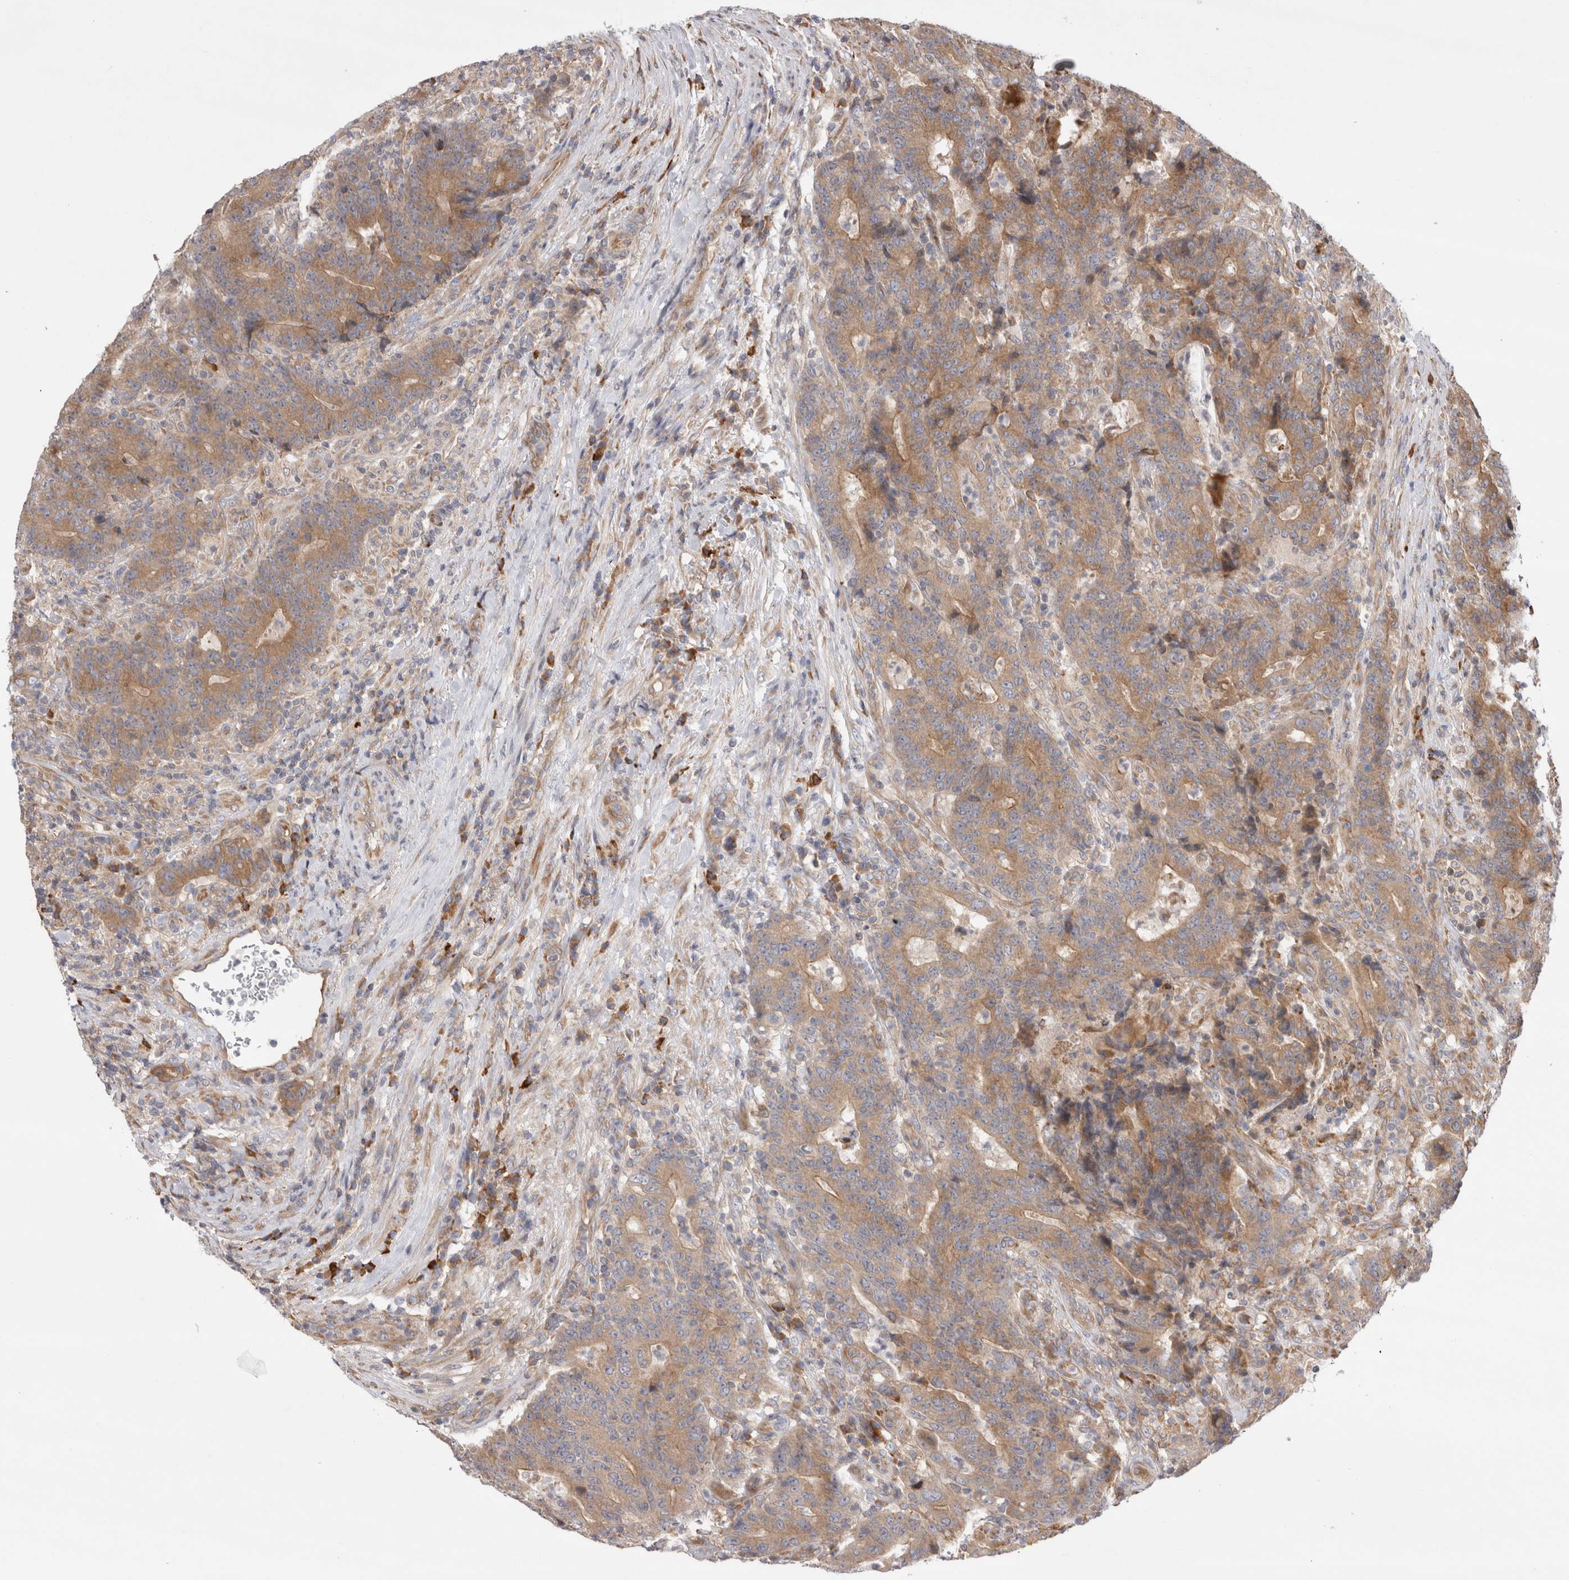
{"staining": {"intensity": "moderate", "quantity": ">75%", "location": "cytoplasmic/membranous"}, "tissue": "colorectal cancer", "cell_type": "Tumor cells", "image_type": "cancer", "snomed": [{"axis": "morphology", "description": "Normal tissue, NOS"}, {"axis": "morphology", "description": "Adenocarcinoma, NOS"}, {"axis": "topography", "description": "Colon"}], "caption": "IHC of colorectal adenocarcinoma displays medium levels of moderate cytoplasmic/membranous staining in approximately >75% of tumor cells. (DAB (3,3'-diaminobenzidine) IHC, brown staining for protein, blue staining for nuclei).", "gene": "PDCD10", "patient": {"sex": "female", "age": 75}}